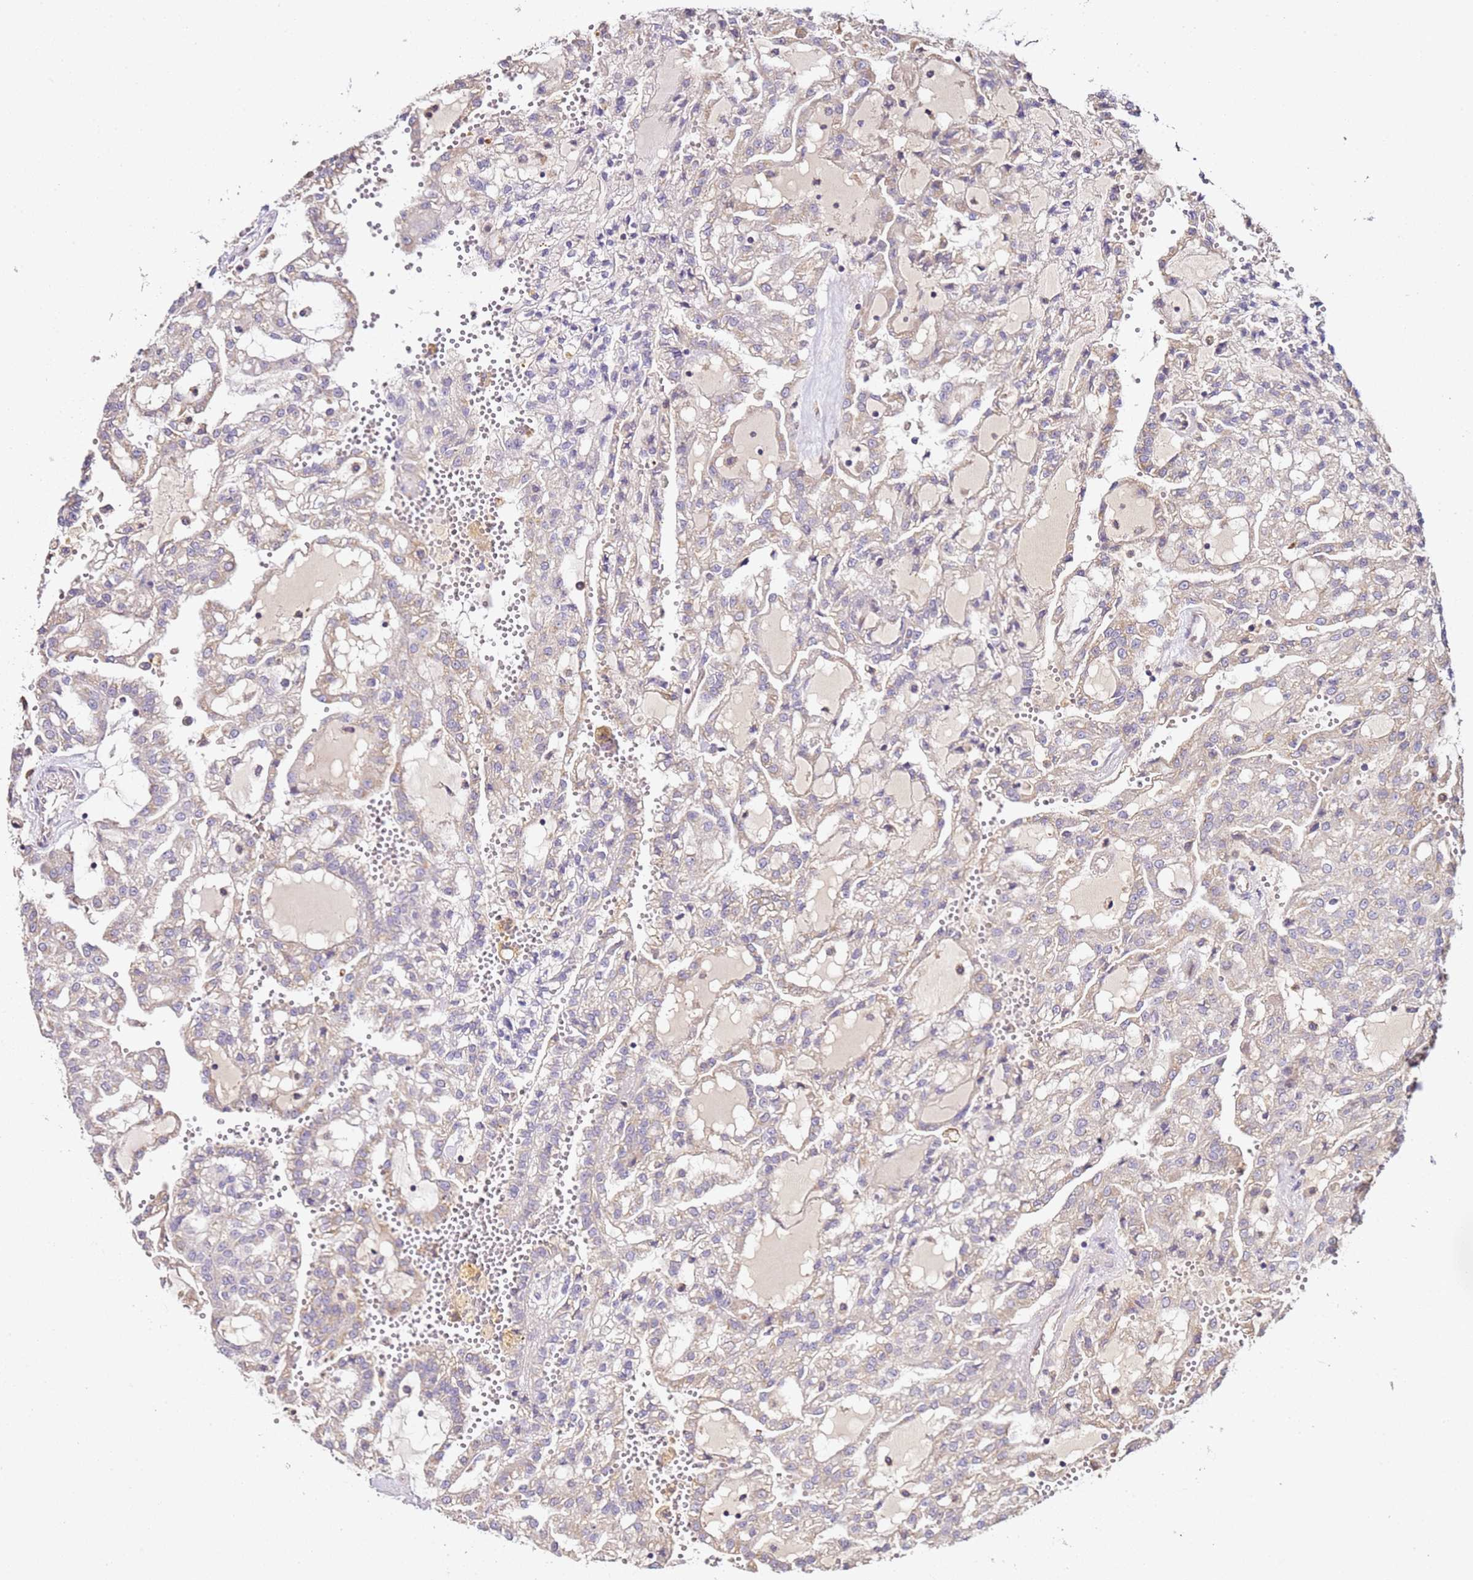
{"staining": {"intensity": "weak", "quantity": "<25%", "location": "cytoplasmic/membranous"}, "tissue": "renal cancer", "cell_type": "Tumor cells", "image_type": "cancer", "snomed": [{"axis": "morphology", "description": "Adenocarcinoma, NOS"}, {"axis": "topography", "description": "Kidney"}], "caption": "Tumor cells show no significant positivity in renal adenocarcinoma.", "gene": "OR2B11", "patient": {"sex": "male", "age": 63}}